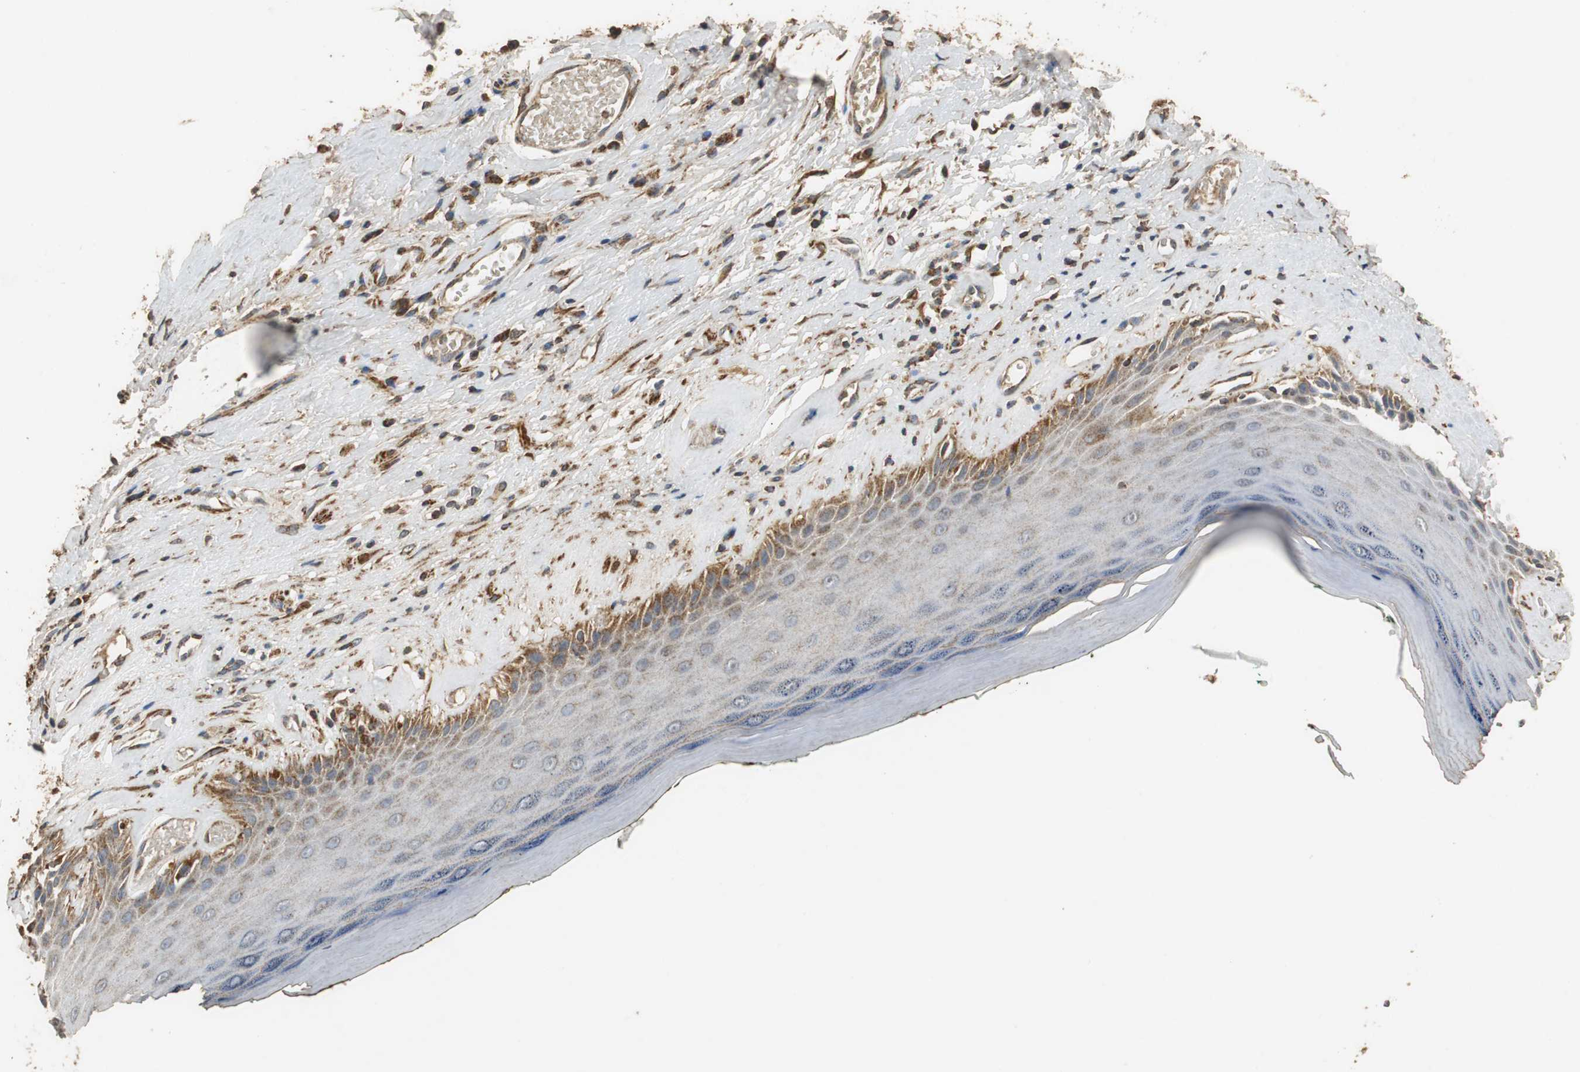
{"staining": {"intensity": "moderate", "quantity": "25%-75%", "location": "cytoplasmic/membranous"}, "tissue": "skin", "cell_type": "Epidermal cells", "image_type": "normal", "snomed": [{"axis": "morphology", "description": "Normal tissue, NOS"}, {"axis": "morphology", "description": "Inflammation, NOS"}, {"axis": "topography", "description": "Vulva"}], "caption": "This is a micrograph of immunohistochemistry (IHC) staining of normal skin, which shows moderate staining in the cytoplasmic/membranous of epidermal cells.", "gene": "NNT", "patient": {"sex": "female", "age": 84}}